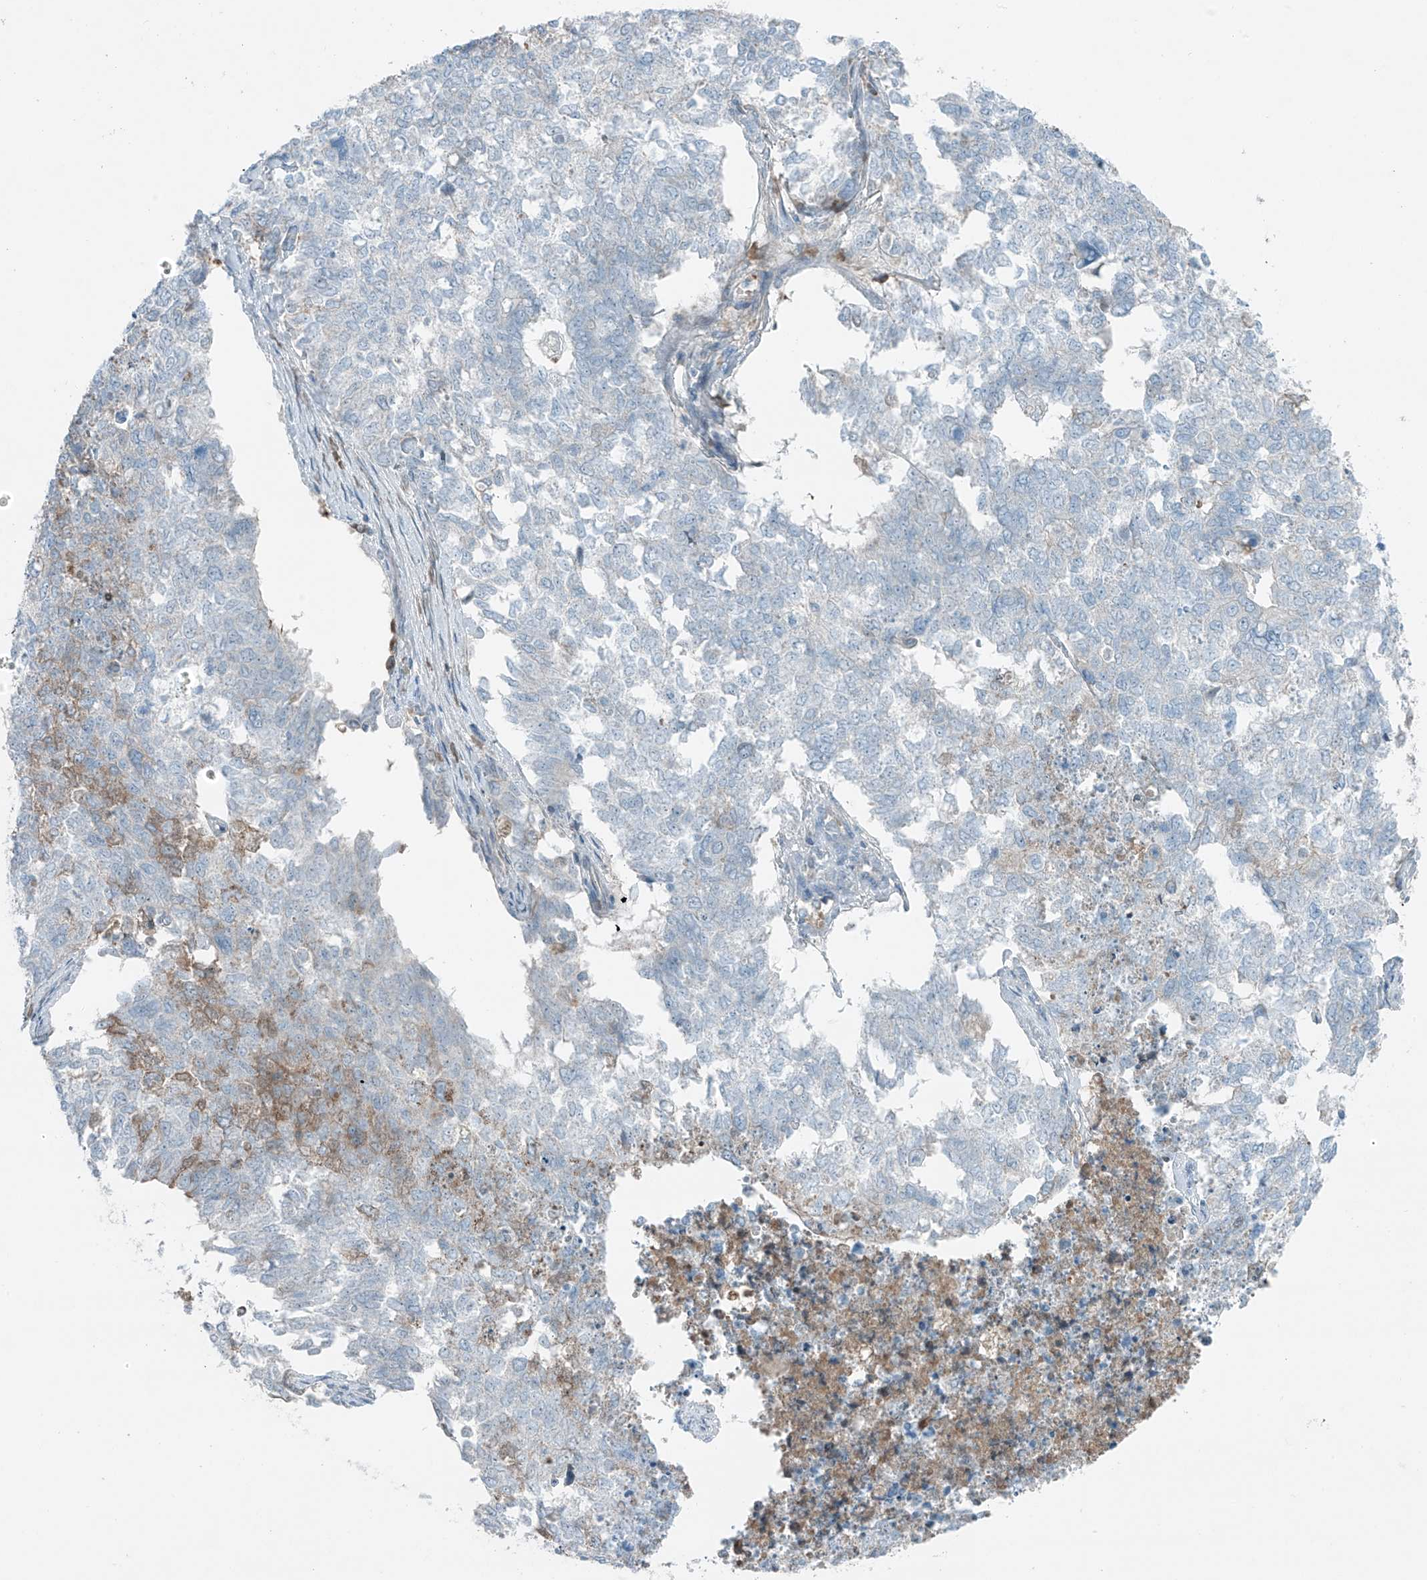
{"staining": {"intensity": "negative", "quantity": "none", "location": "none"}, "tissue": "cervical cancer", "cell_type": "Tumor cells", "image_type": "cancer", "snomed": [{"axis": "morphology", "description": "Squamous cell carcinoma, NOS"}, {"axis": "topography", "description": "Cervix"}], "caption": "Immunohistochemistry (IHC) photomicrograph of neoplastic tissue: cervical cancer (squamous cell carcinoma) stained with DAB demonstrates no significant protein staining in tumor cells.", "gene": "FAM131C", "patient": {"sex": "female", "age": 63}}